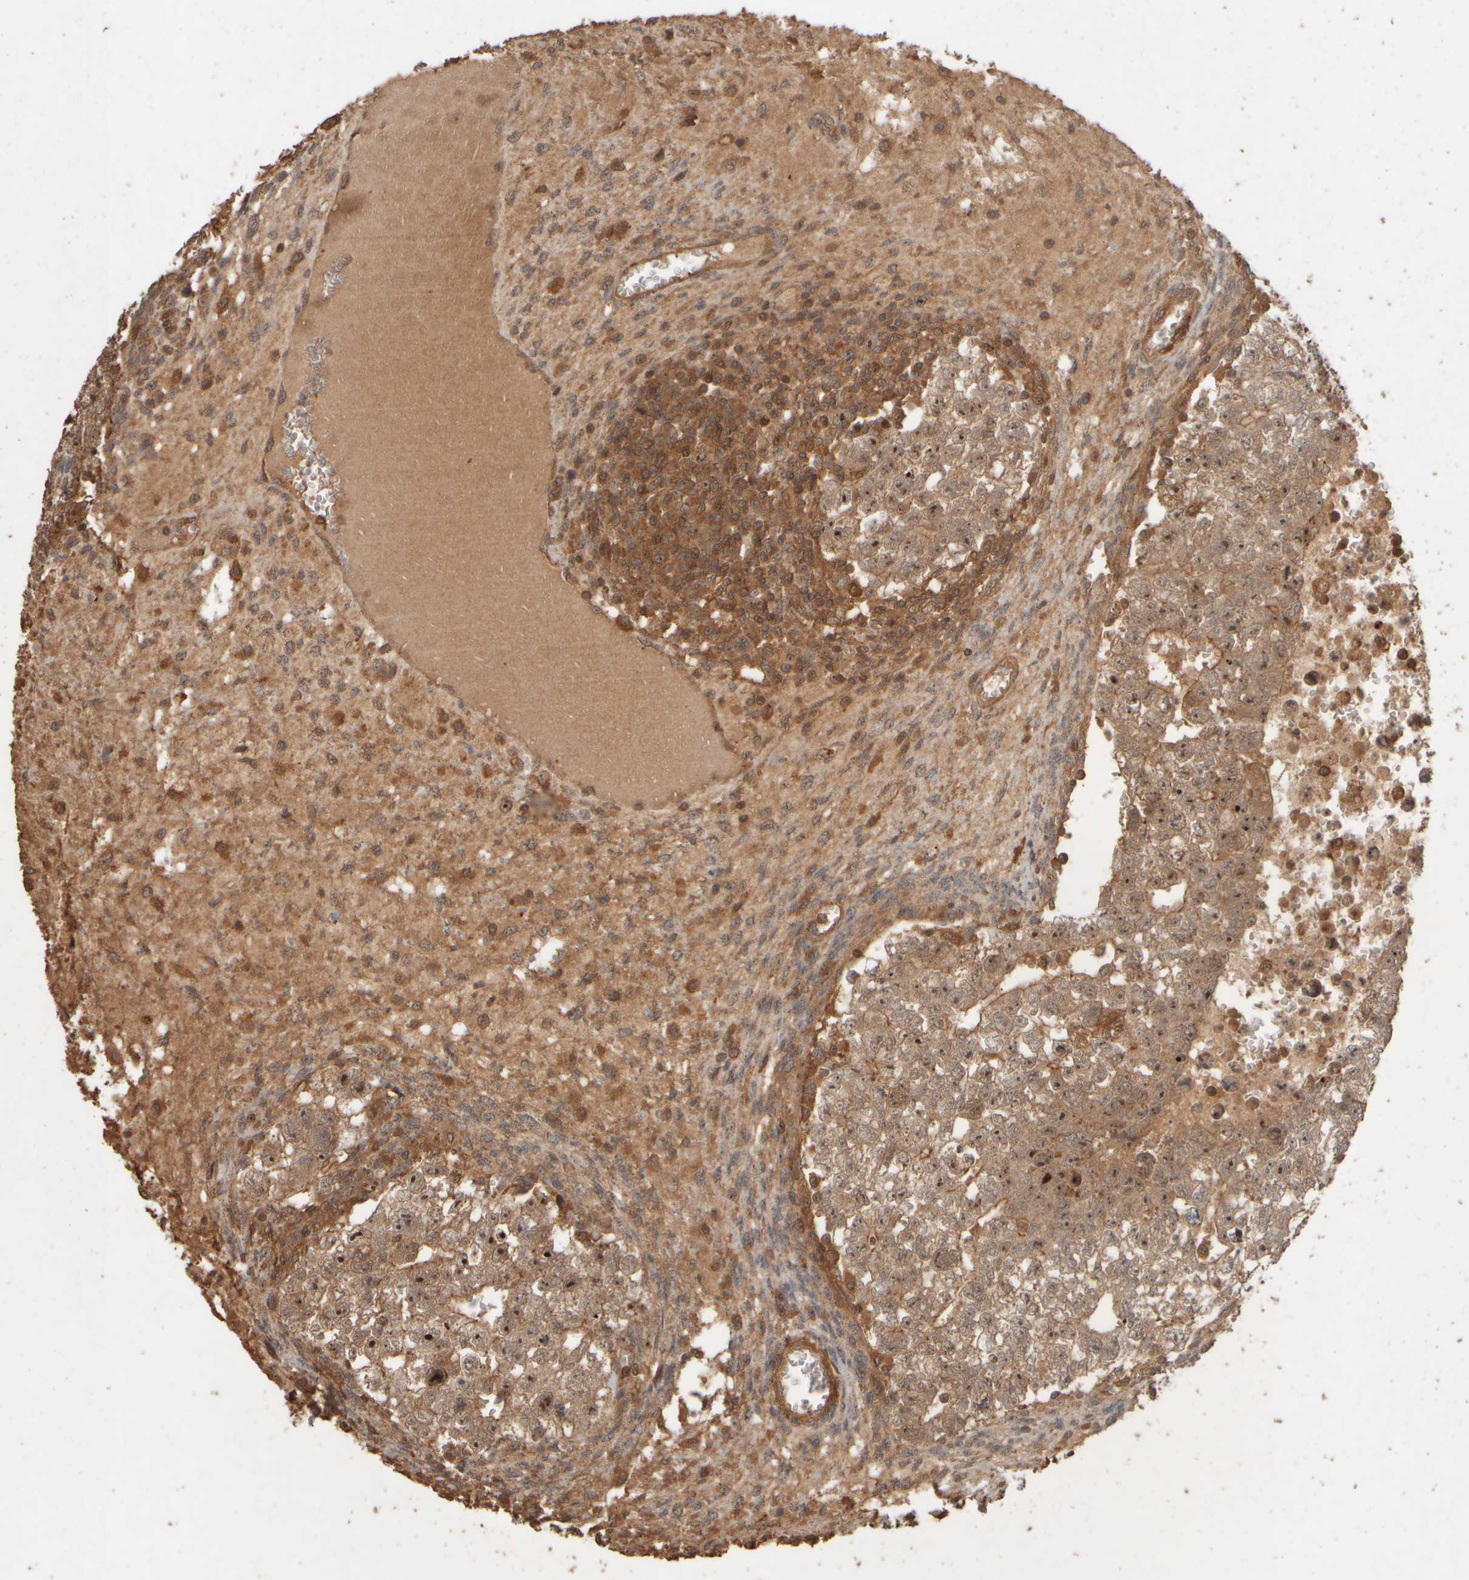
{"staining": {"intensity": "moderate", "quantity": ">75%", "location": "cytoplasmic/membranous,nuclear"}, "tissue": "testis cancer", "cell_type": "Tumor cells", "image_type": "cancer", "snomed": [{"axis": "morphology", "description": "Seminoma, NOS"}, {"axis": "morphology", "description": "Carcinoma, Embryonal, NOS"}, {"axis": "topography", "description": "Testis"}], "caption": "An image of human testis cancer stained for a protein exhibits moderate cytoplasmic/membranous and nuclear brown staining in tumor cells.", "gene": "SPHK1", "patient": {"sex": "male", "age": 38}}